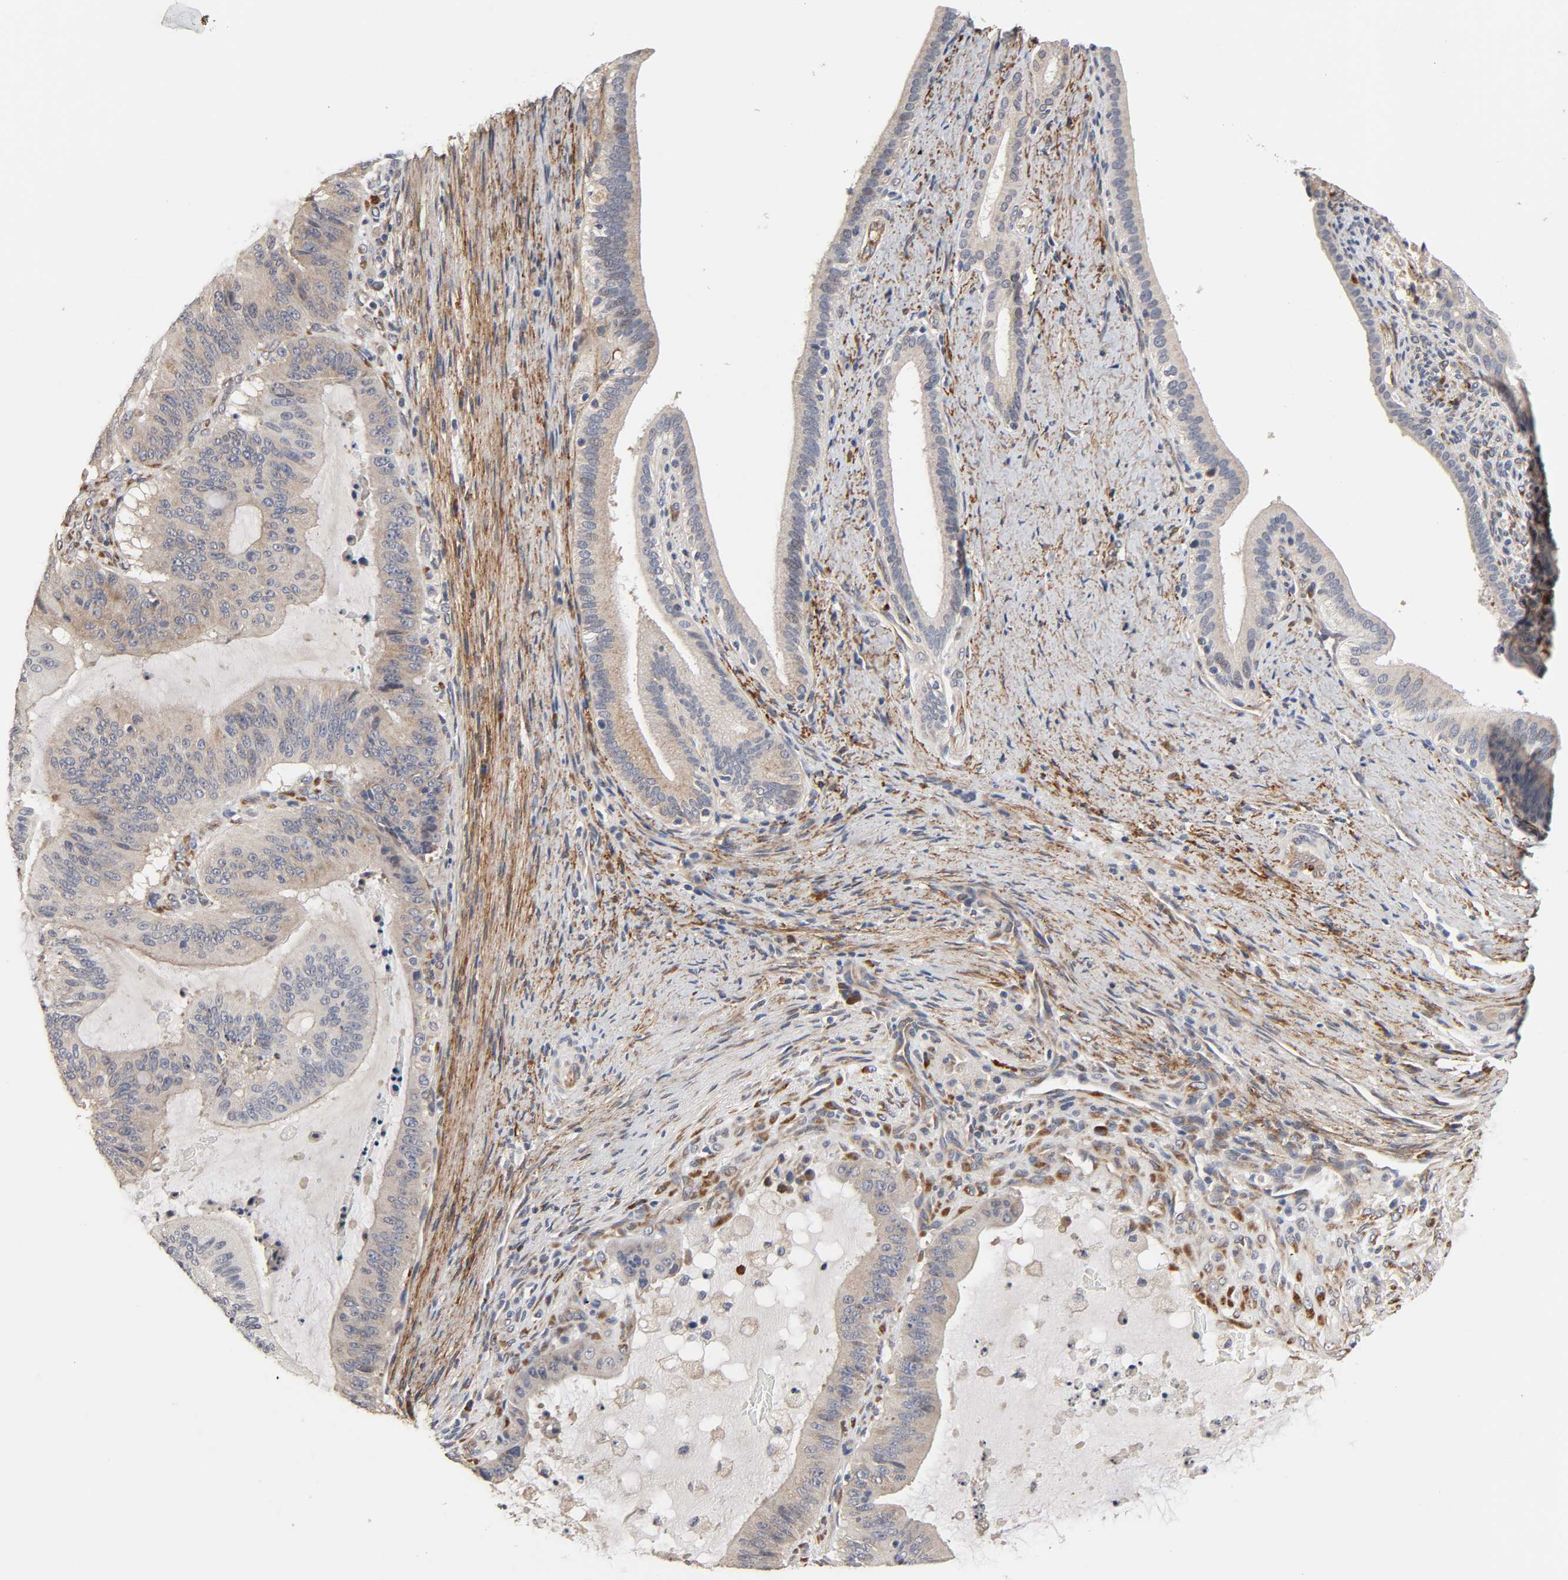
{"staining": {"intensity": "negative", "quantity": "none", "location": "none"}, "tissue": "liver cancer", "cell_type": "Tumor cells", "image_type": "cancer", "snomed": [{"axis": "morphology", "description": "Cholangiocarcinoma"}, {"axis": "topography", "description": "Liver"}], "caption": "The photomicrograph reveals no significant expression in tumor cells of cholangiocarcinoma (liver).", "gene": "HDLBP", "patient": {"sex": "female", "age": 73}}